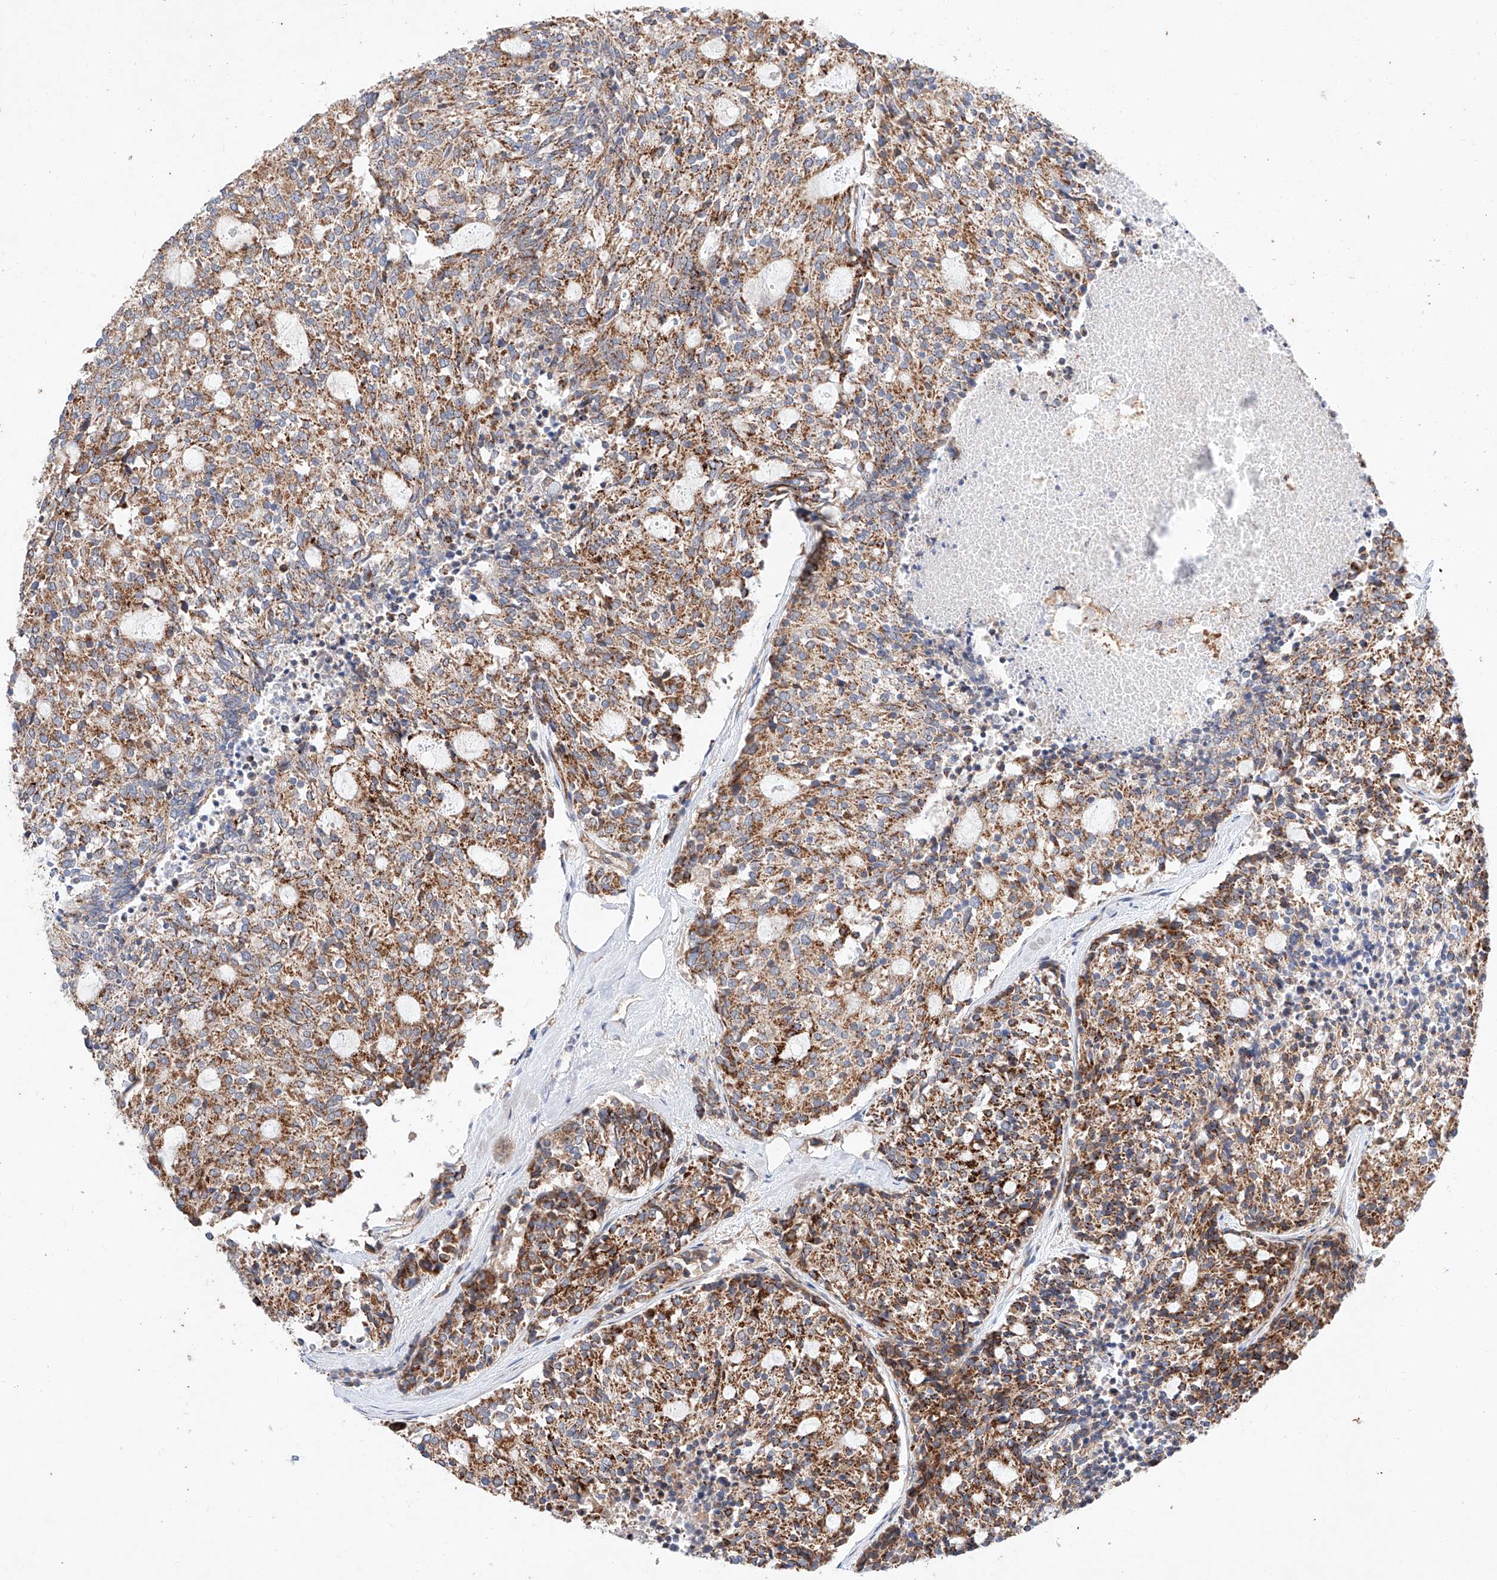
{"staining": {"intensity": "moderate", "quantity": ">75%", "location": "cytoplasmic/membranous"}, "tissue": "carcinoid", "cell_type": "Tumor cells", "image_type": "cancer", "snomed": [{"axis": "morphology", "description": "Carcinoid, malignant, NOS"}, {"axis": "topography", "description": "Pancreas"}], "caption": "The photomicrograph displays staining of carcinoid, revealing moderate cytoplasmic/membranous protein positivity (brown color) within tumor cells.", "gene": "C6orf118", "patient": {"sex": "female", "age": 54}}